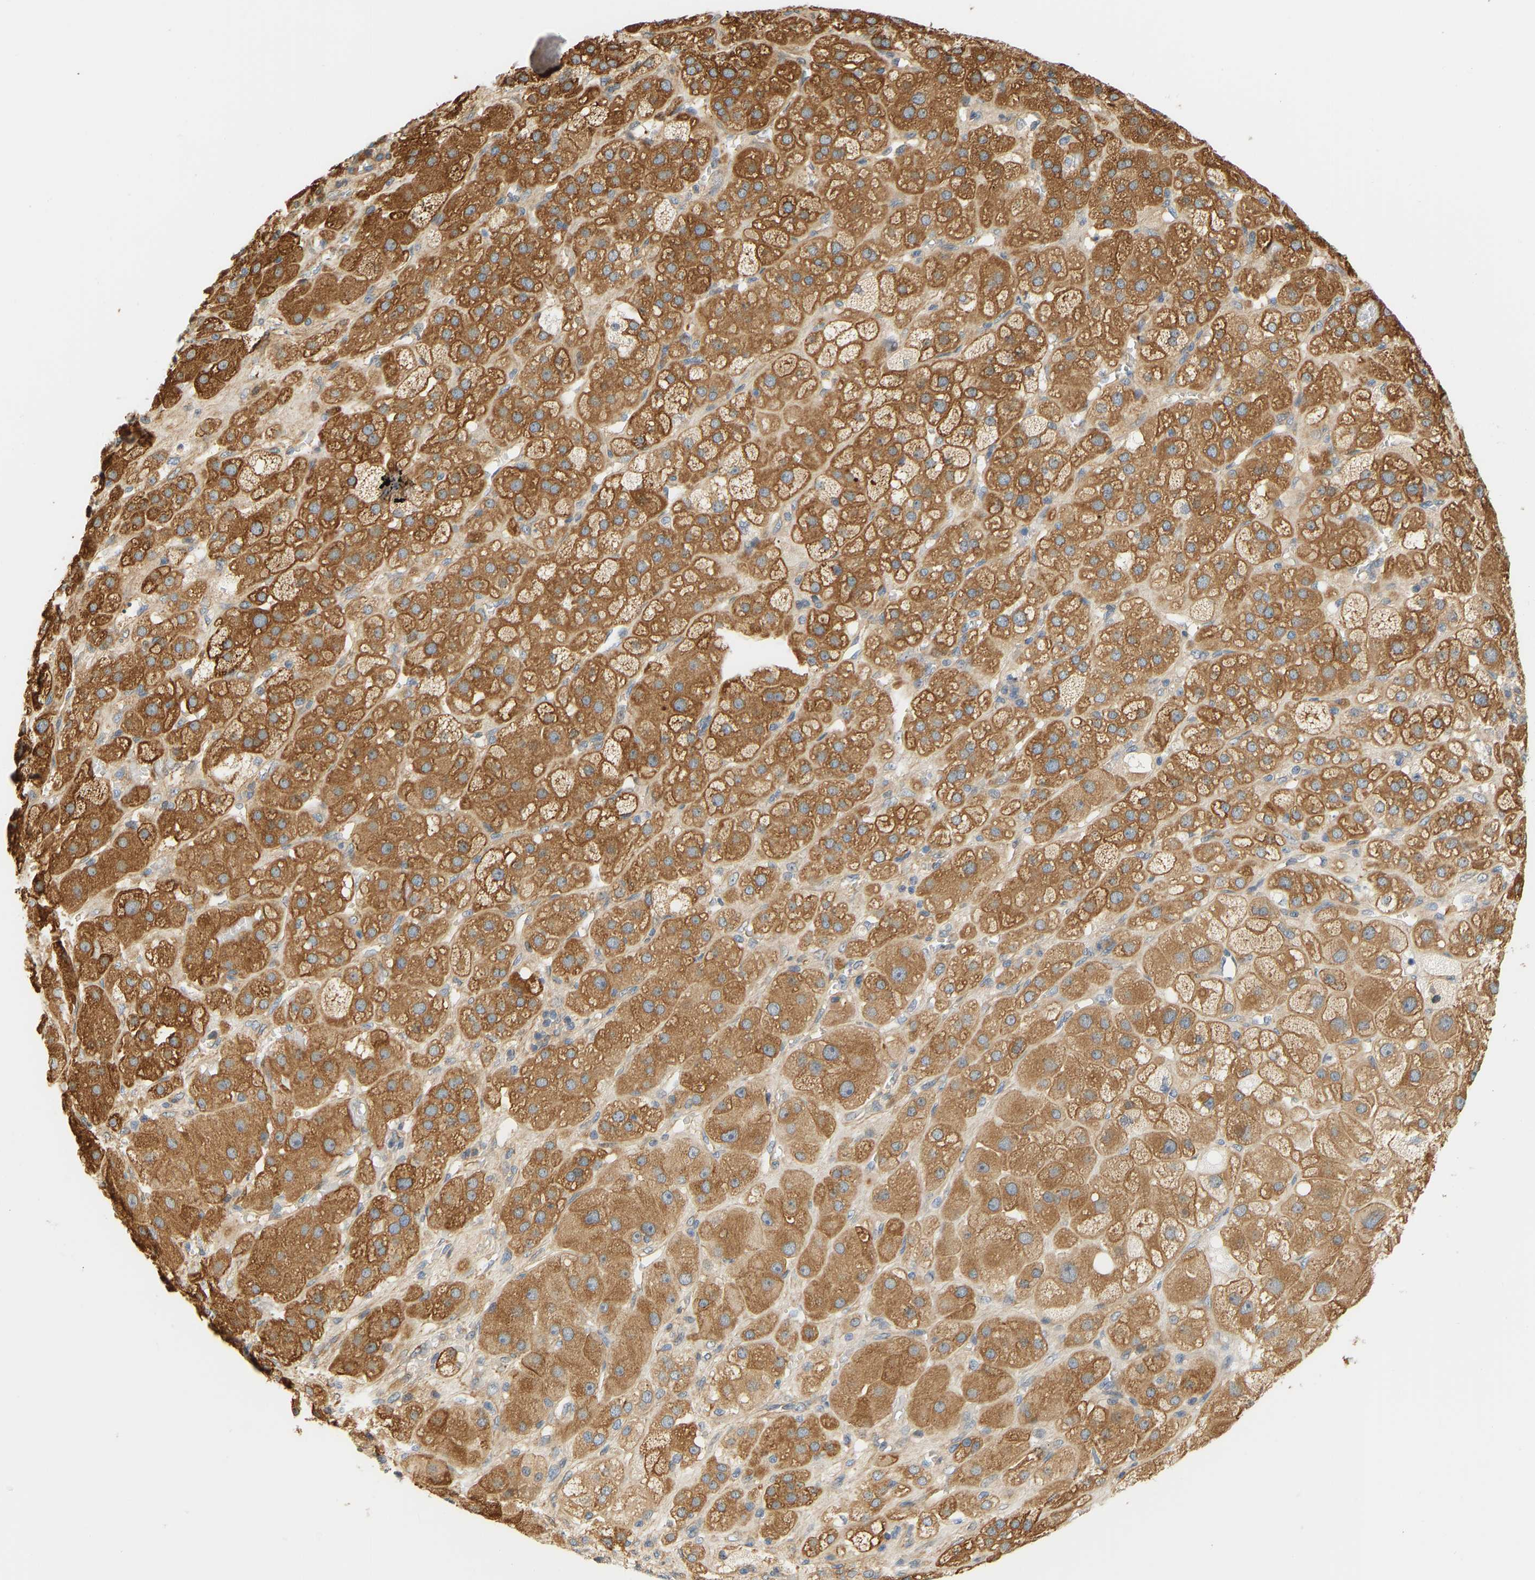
{"staining": {"intensity": "moderate", "quantity": ">75%", "location": "cytoplasmic/membranous"}, "tissue": "adrenal gland", "cell_type": "Glandular cells", "image_type": "normal", "snomed": [{"axis": "morphology", "description": "Normal tissue, NOS"}, {"axis": "topography", "description": "Adrenal gland"}], "caption": "Adrenal gland stained for a protein (brown) exhibits moderate cytoplasmic/membranous positive expression in approximately >75% of glandular cells.", "gene": "CEP57", "patient": {"sex": "female", "age": 47}}